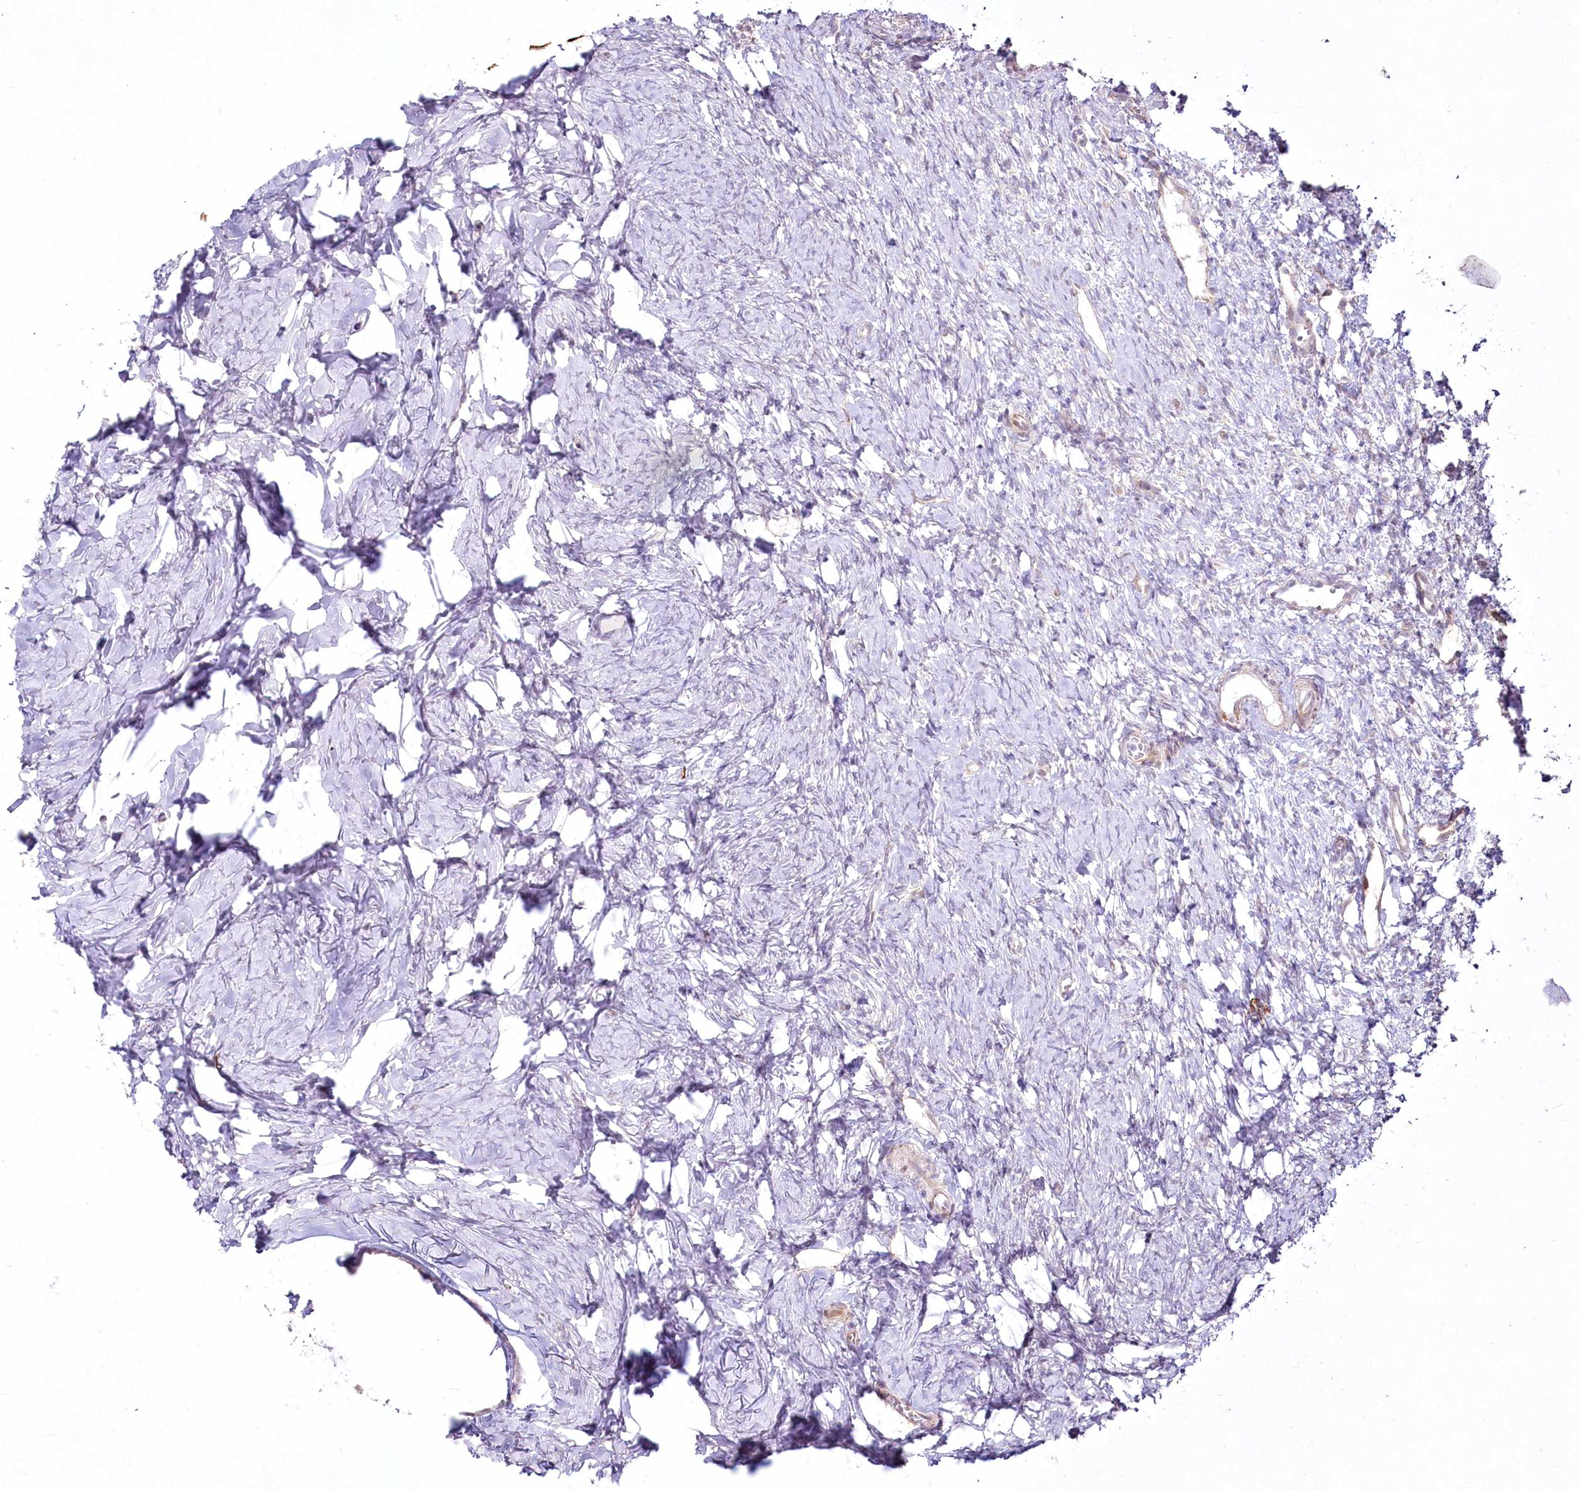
{"staining": {"intensity": "negative", "quantity": "none", "location": "none"}, "tissue": "ovary", "cell_type": "Ovarian stroma cells", "image_type": "normal", "snomed": [{"axis": "morphology", "description": "Normal tissue, NOS"}, {"axis": "topography", "description": "Ovary"}], "caption": "Image shows no significant protein expression in ovarian stroma cells of benign ovary.", "gene": "YBX3", "patient": {"sex": "female", "age": 51}}